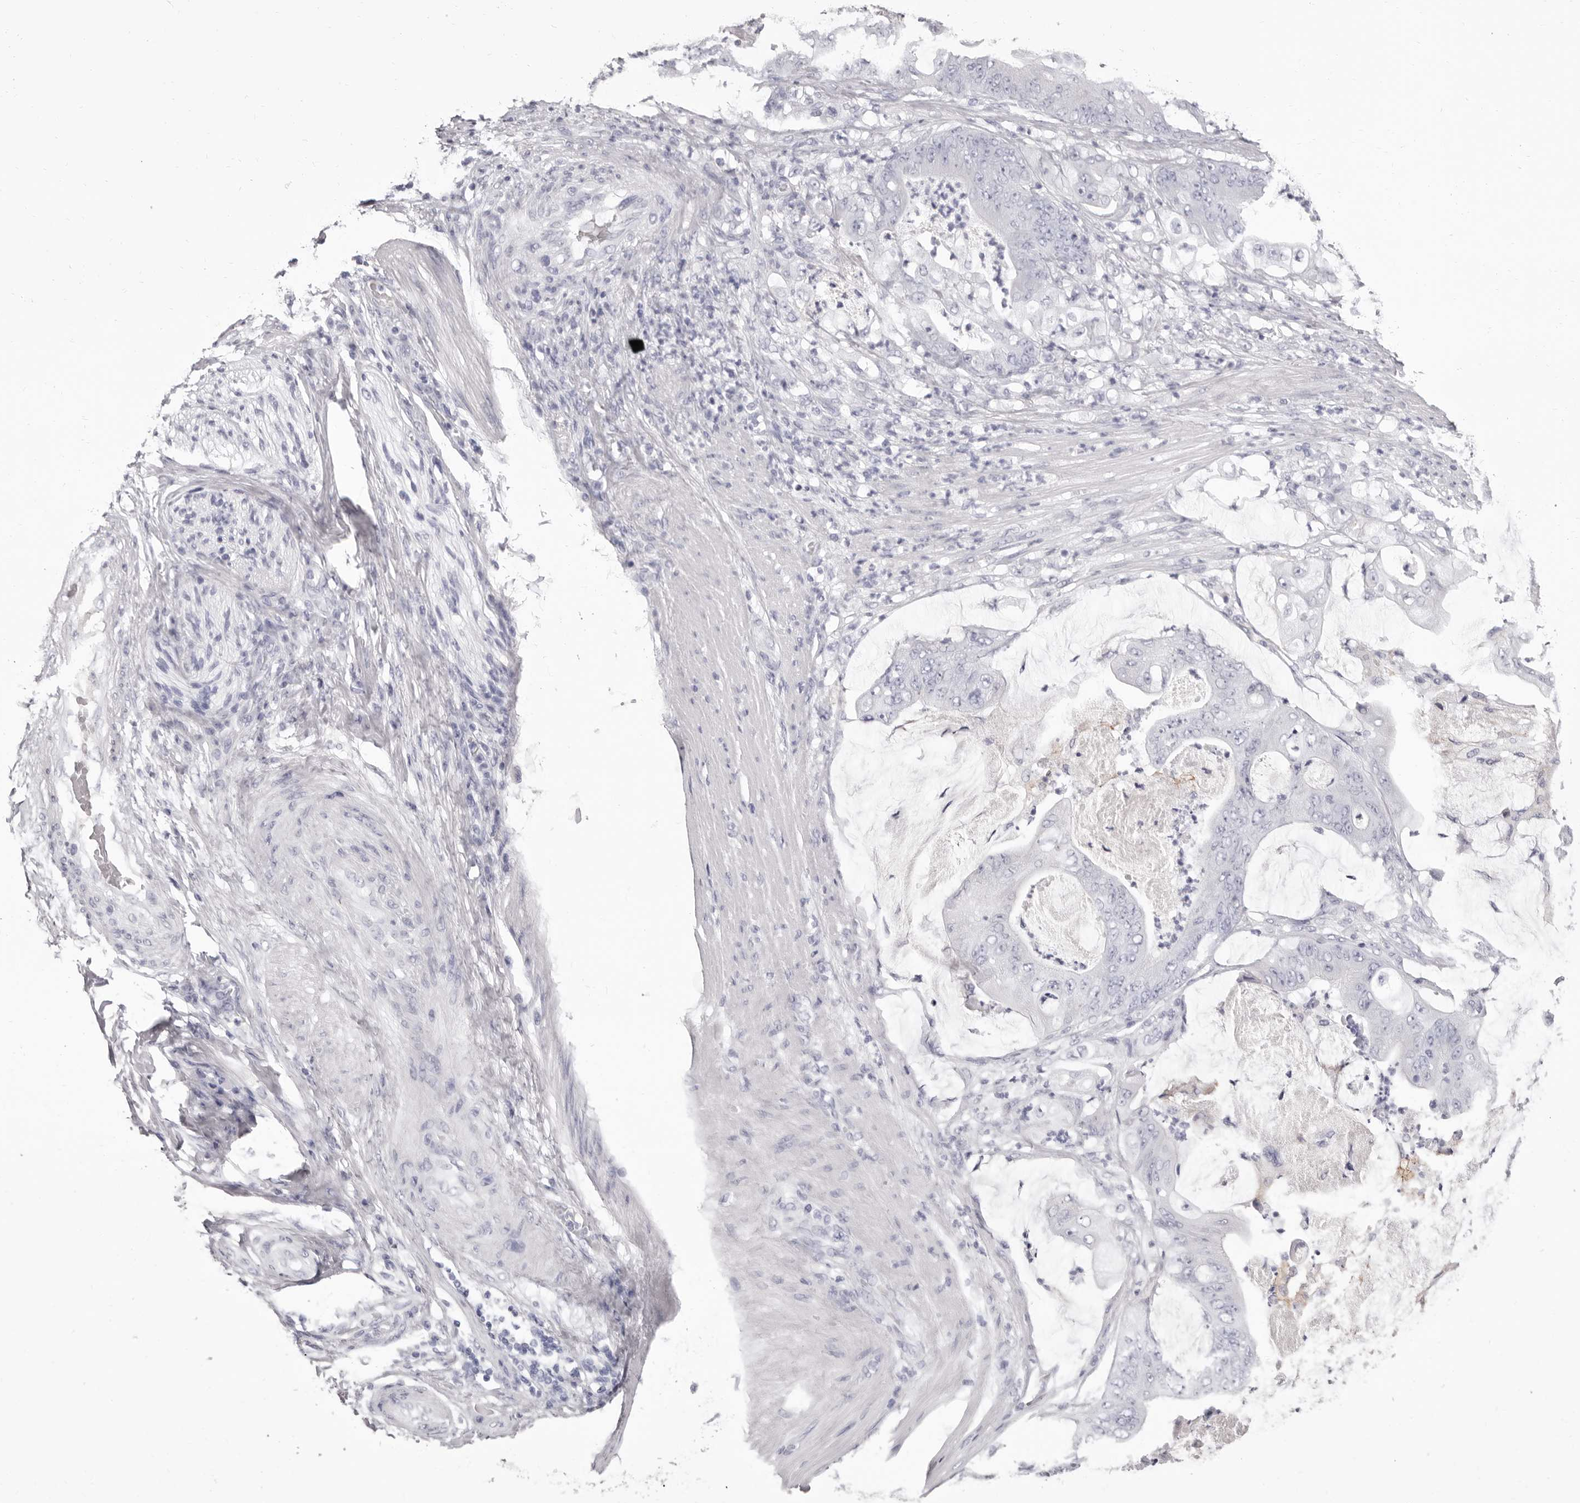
{"staining": {"intensity": "negative", "quantity": "none", "location": "none"}, "tissue": "stomach cancer", "cell_type": "Tumor cells", "image_type": "cancer", "snomed": [{"axis": "morphology", "description": "Adenocarcinoma, NOS"}, {"axis": "topography", "description": "Stomach"}], "caption": "Photomicrograph shows no significant protein positivity in tumor cells of stomach cancer (adenocarcinoma). The staining is performed using DAB brown chromogen with nuclei counter-stained in using hematoxylin.", "gene": "LPO", "patient": {"sex": "female", "age": 73}}